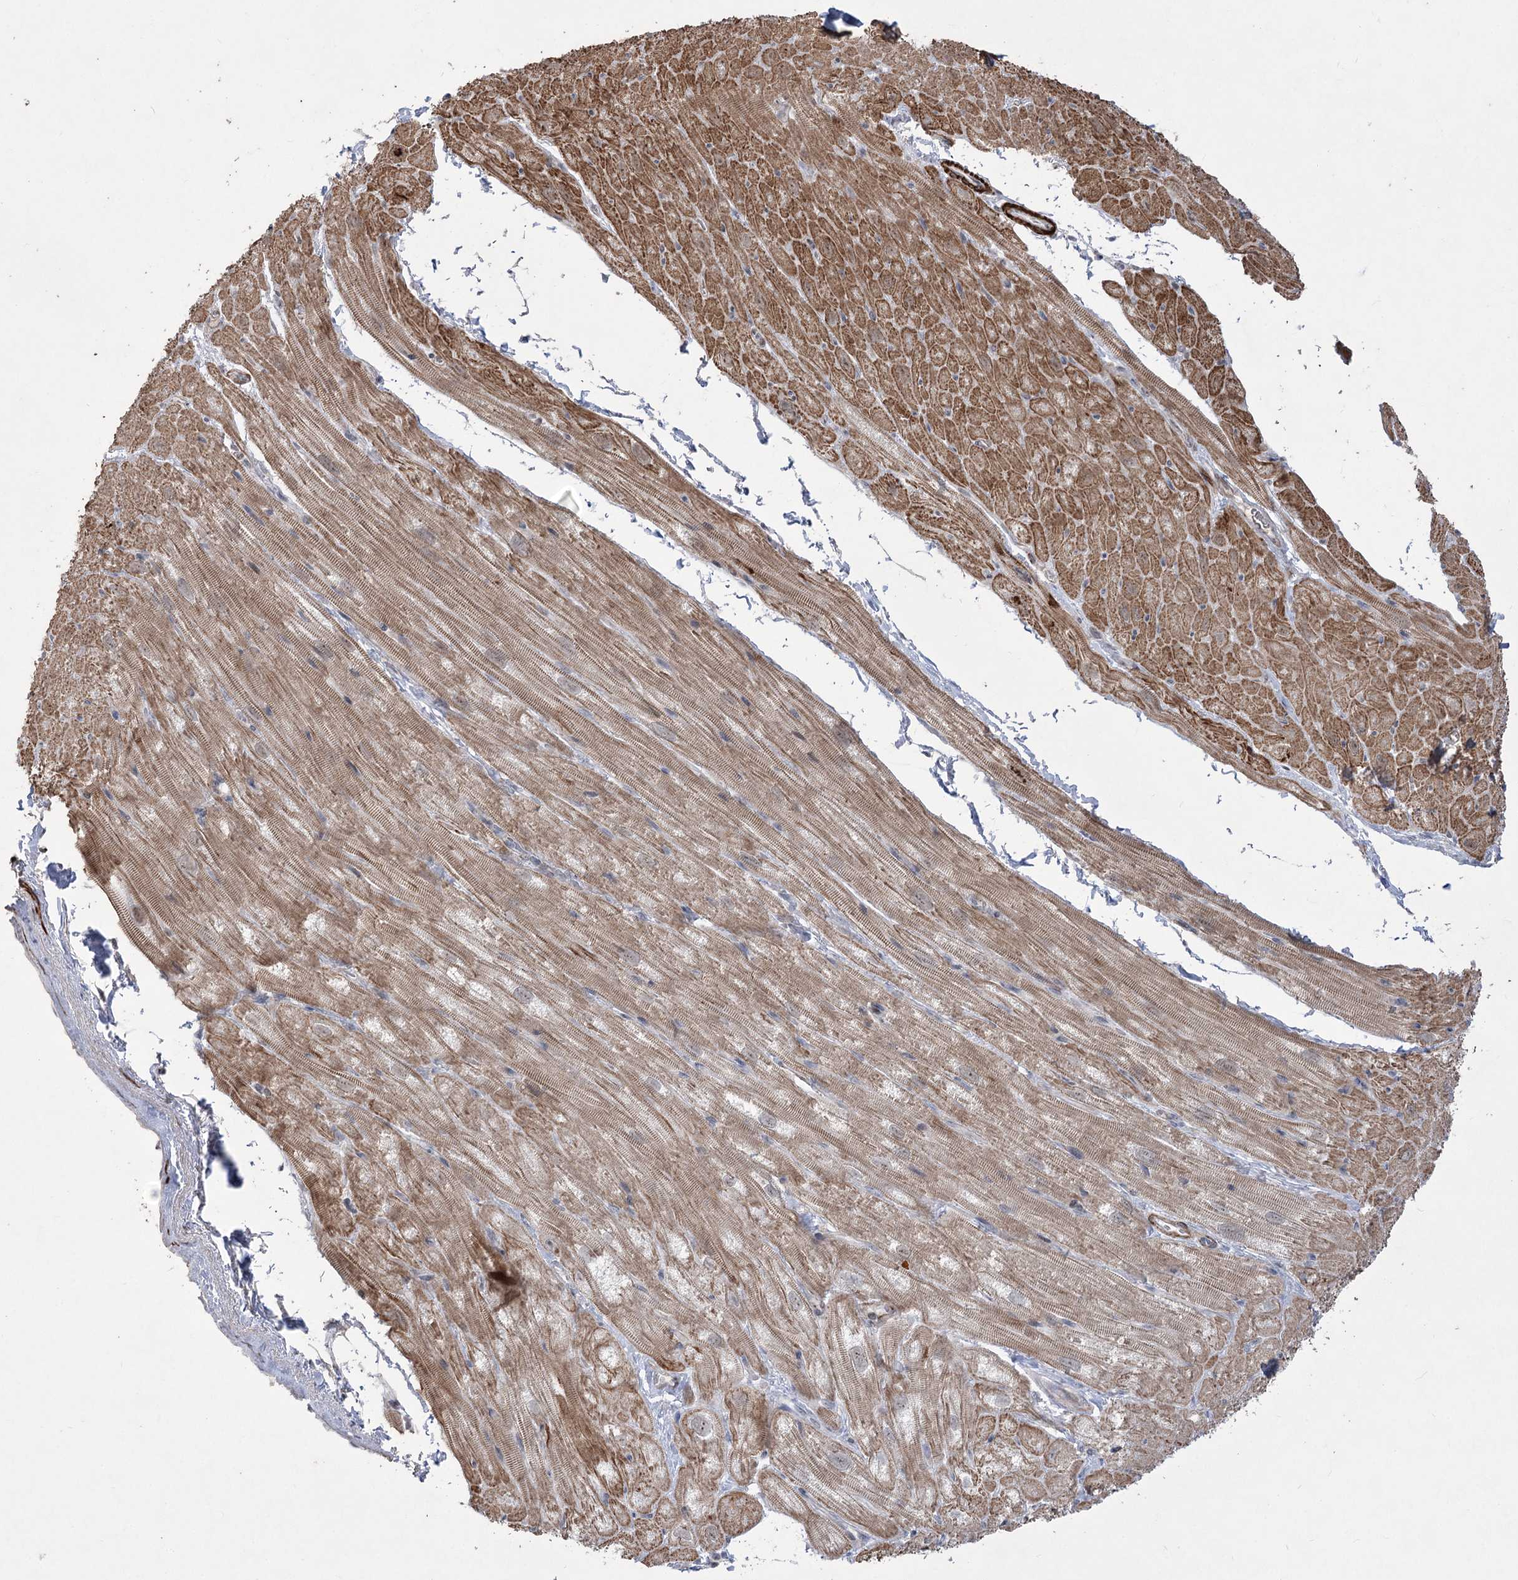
{"staining": {"intensity": "moderate", "quantity": ">75%", "location": "cytoplasmic/membranous"}, "tissue": "heart muscle", "cell_type": "Cardiomyocytes", "image_type": "normal", "snomed": [{"axis": "morphology", "description": "Normal tissue, NOS"}, {"axis": "topography", "description": "Heart"}], "caption": "Immunohistochemistry (IHC) (DAB) staining of benign human heart muscle reveals moderate cytoplasmic/membranous protein expression in about >75% of cardiomyocytes. (brown staining indicates protein expression, while blue staining denotes nuclei).", "gene": "ZSCAN23", "patient": {"sex": "male", "age": 50}}